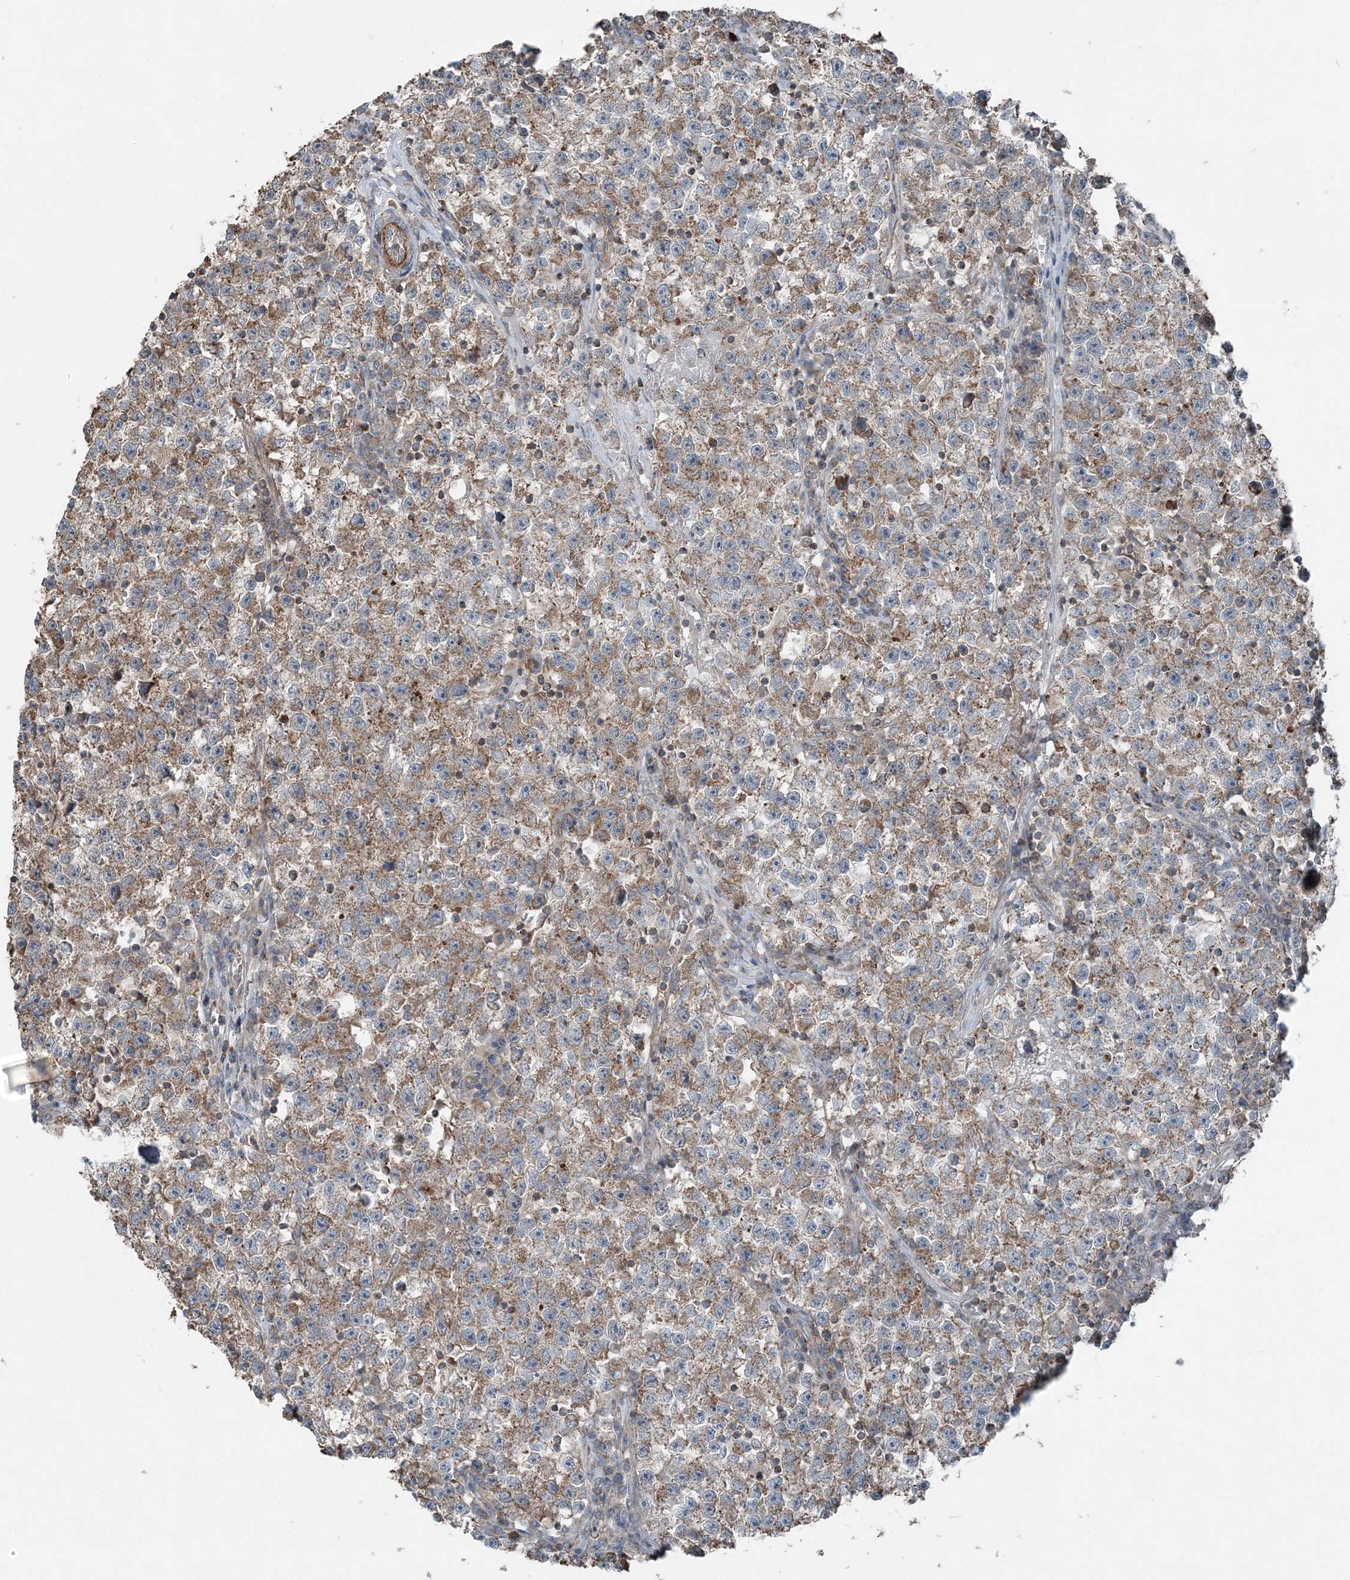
{"staining": {"intensity": "weak", "quantity": ">75%", "location": "cytoplasmic/membranous"}, "tissue": "testis cancer", "cell_type": "Tumor cells", "image_type": "cancer", "snomed": [{"axis": "morphology", "description": "Seminoma, NOS"}, {"axis": "topography", "description": "Testis"}], "caption": "Protein expression by IHC shows weak cytoplasmic/membranous expression in approximately >75% of tumor cells in testis cancer (seminoma).", "gene": "KY", "patient": {"sex": "male", "age": 22}}